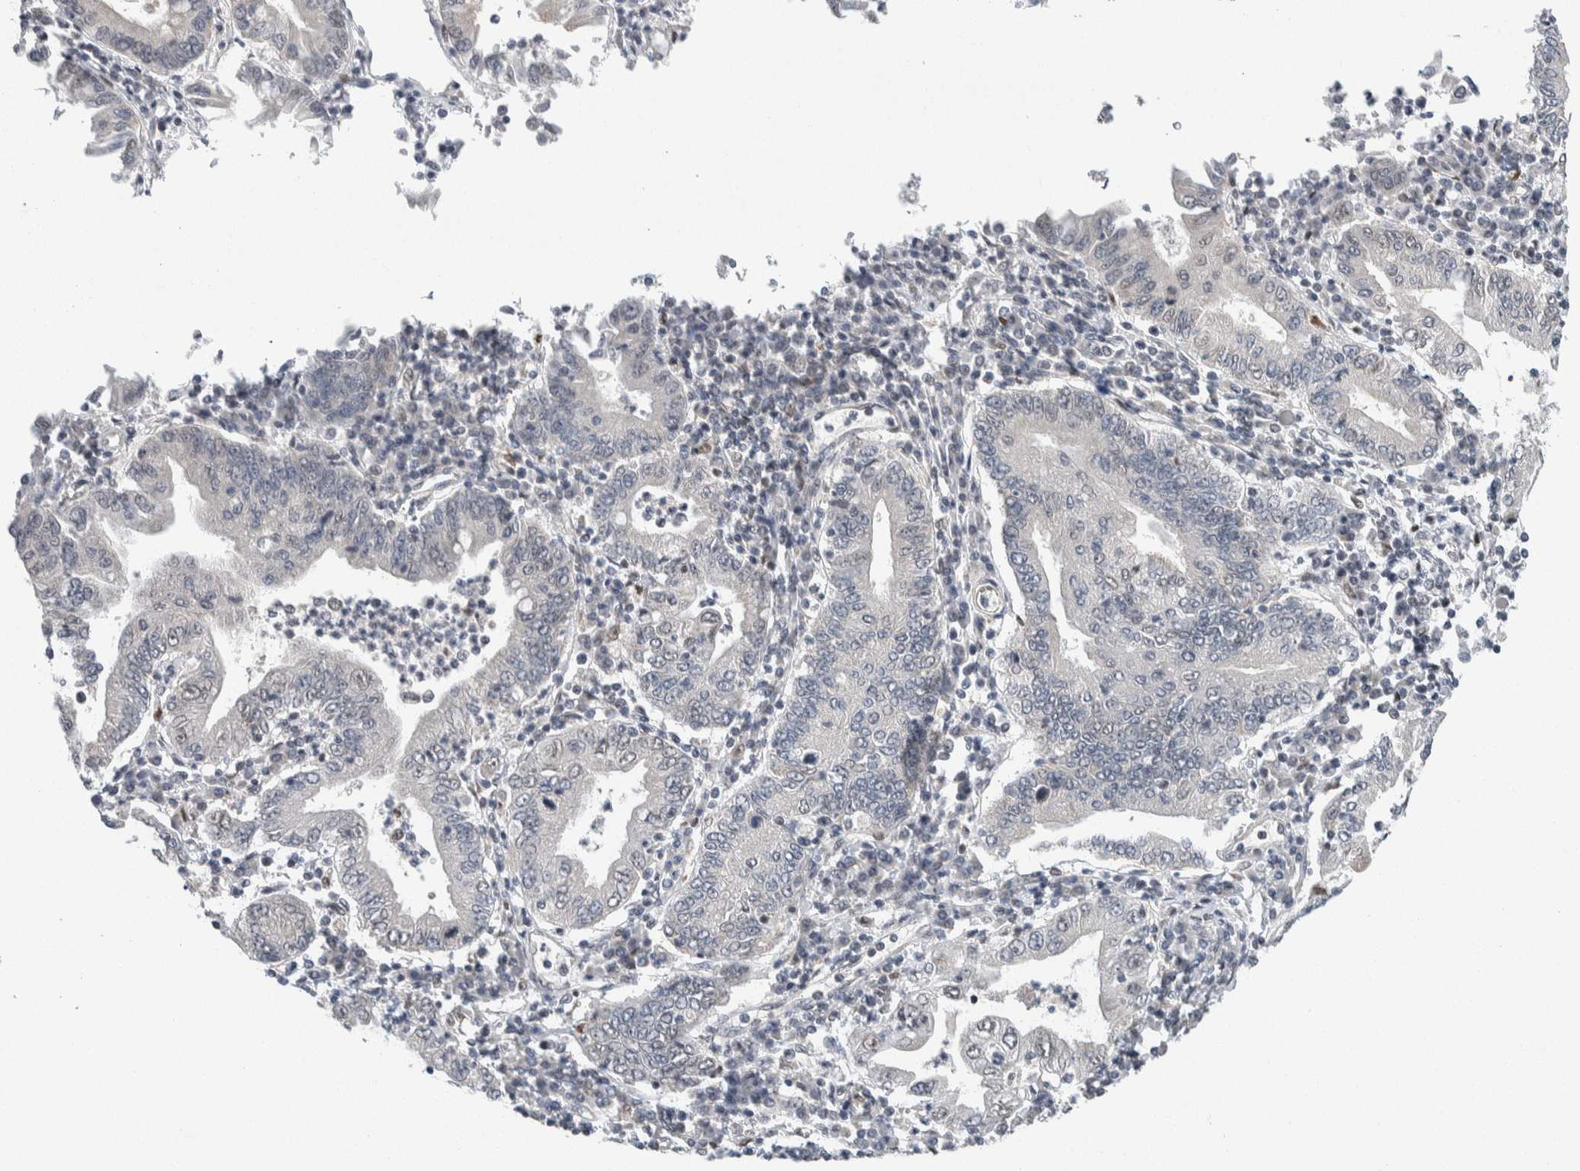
{"staining": {"intensity": "weak", "quantity": "<25%", "location": "nuclear"}, "tissue": "stomach cancer", "cell_type": "Tumor cells", "image_type": "cancer", "snomed": [{"axis": "morphology", "description": "Normal tissue, NOS"}, {"axis": "morphology", "description": "Adenocarcinoma, NOS"}, {"axis": "topography", "description": "Esophagus"}, {"axis": "topography", "description": "Stomach, upper"}, {"axis": "topography", "description": "Peripheral nerve tissue"}], "caption": "DAB (3,3'-diaminobenzidine) immunohistochemical staining of stomach cancer (adenocarcinoma) reveals no significant expression in tumor cells.", "gene": "NEUROD1", "patient": {"sex": "male", "age": 62}}